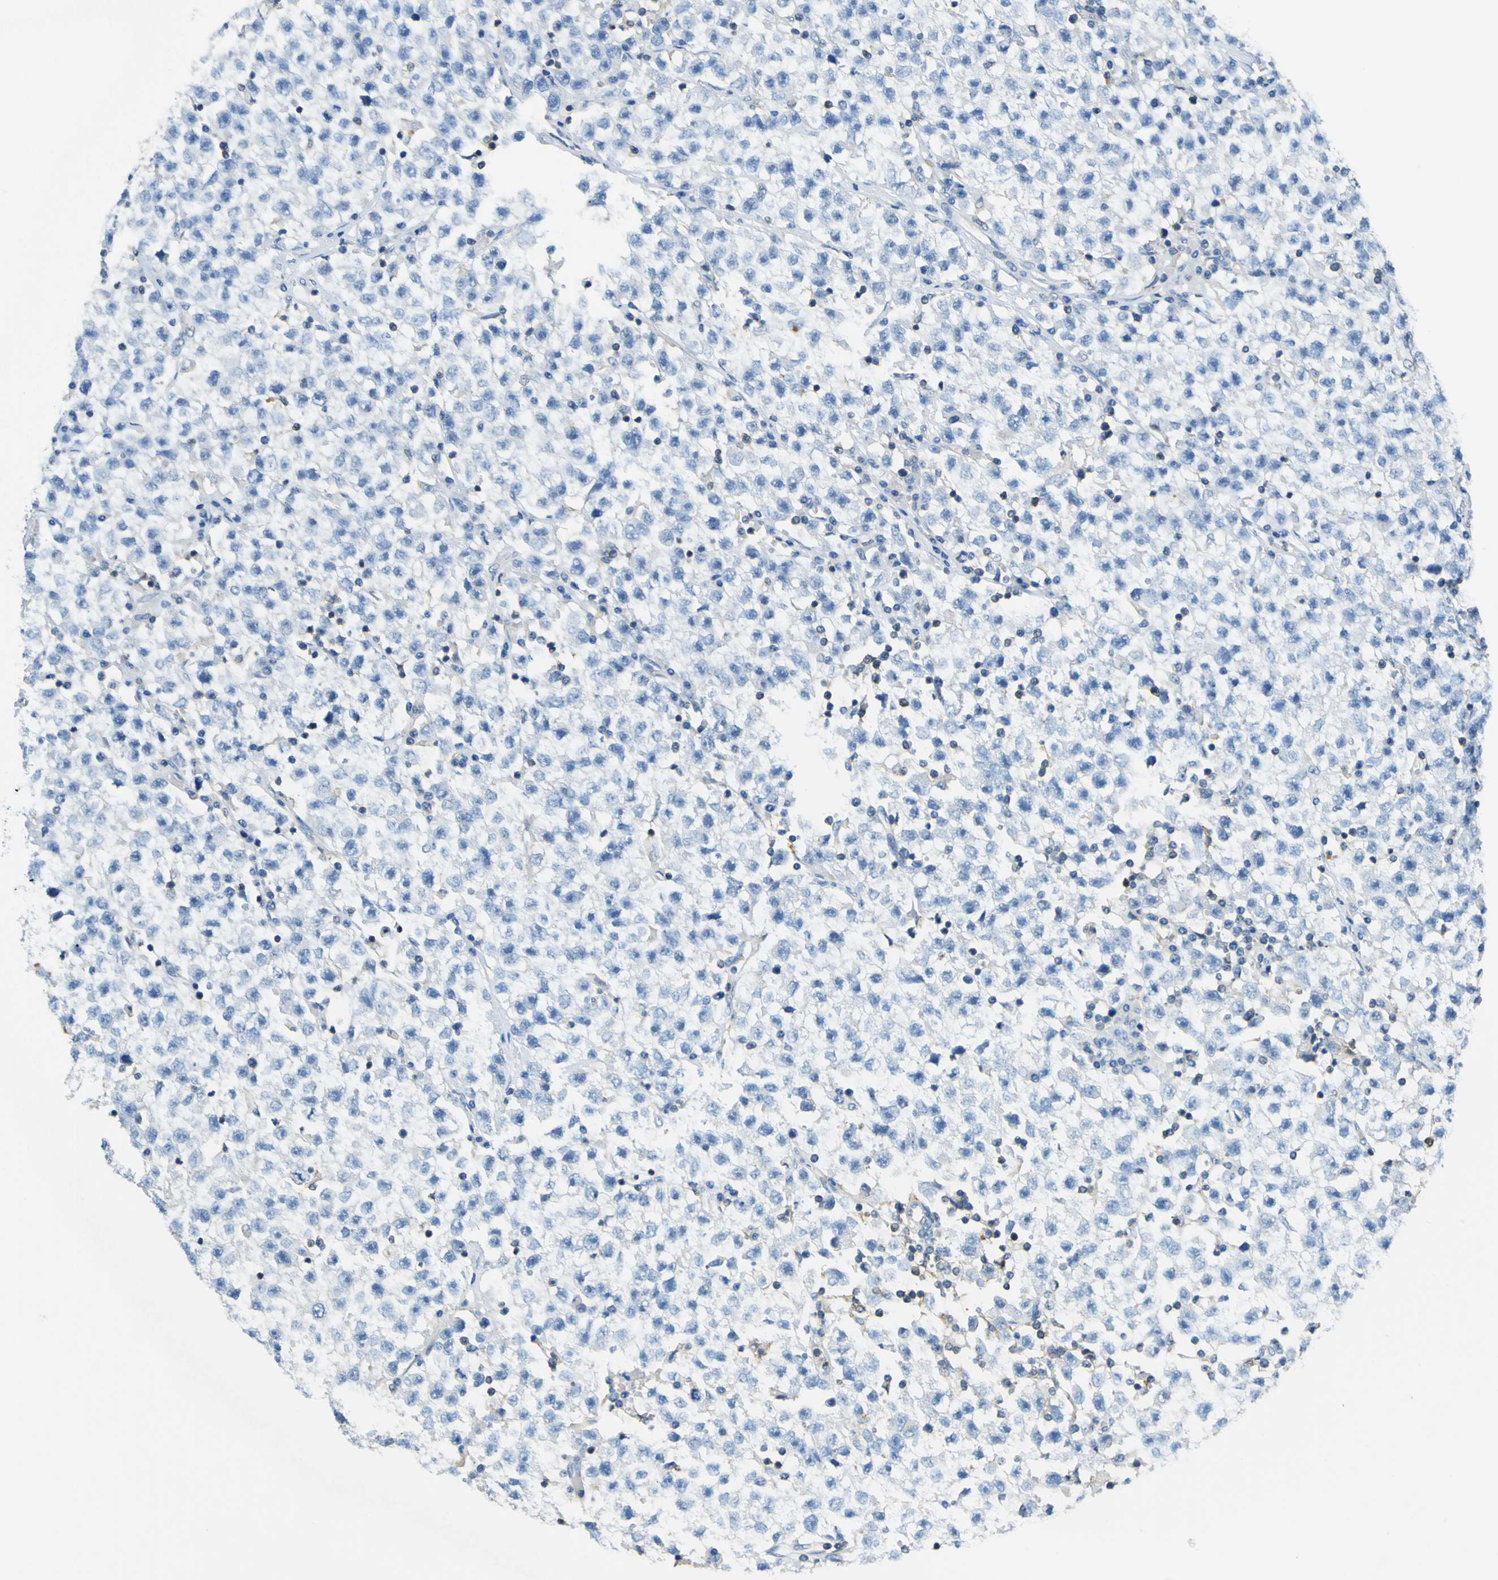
{"staining": {"intensity": "negative", "quantity": "none", "location": "none"}, "tissue": "testis cancer", "cell_type": "Tumor cells", "image_type": "cancer", "snomed": [{"axis": "morphology", "description": "Seminoma, NOS"}, {"axis": "topography", "description": "Testis"}], "caption": "There is no significant staining in tumor cells of seminoma (testis). (Stains: DAB (3,3'-diaminobenzidine) IHC with hematoxylin counter stain, Microscopy: brightfield microscopy at high magnification).", "gene": "OGN", "patient": {"sex": "male", "age": 22}}